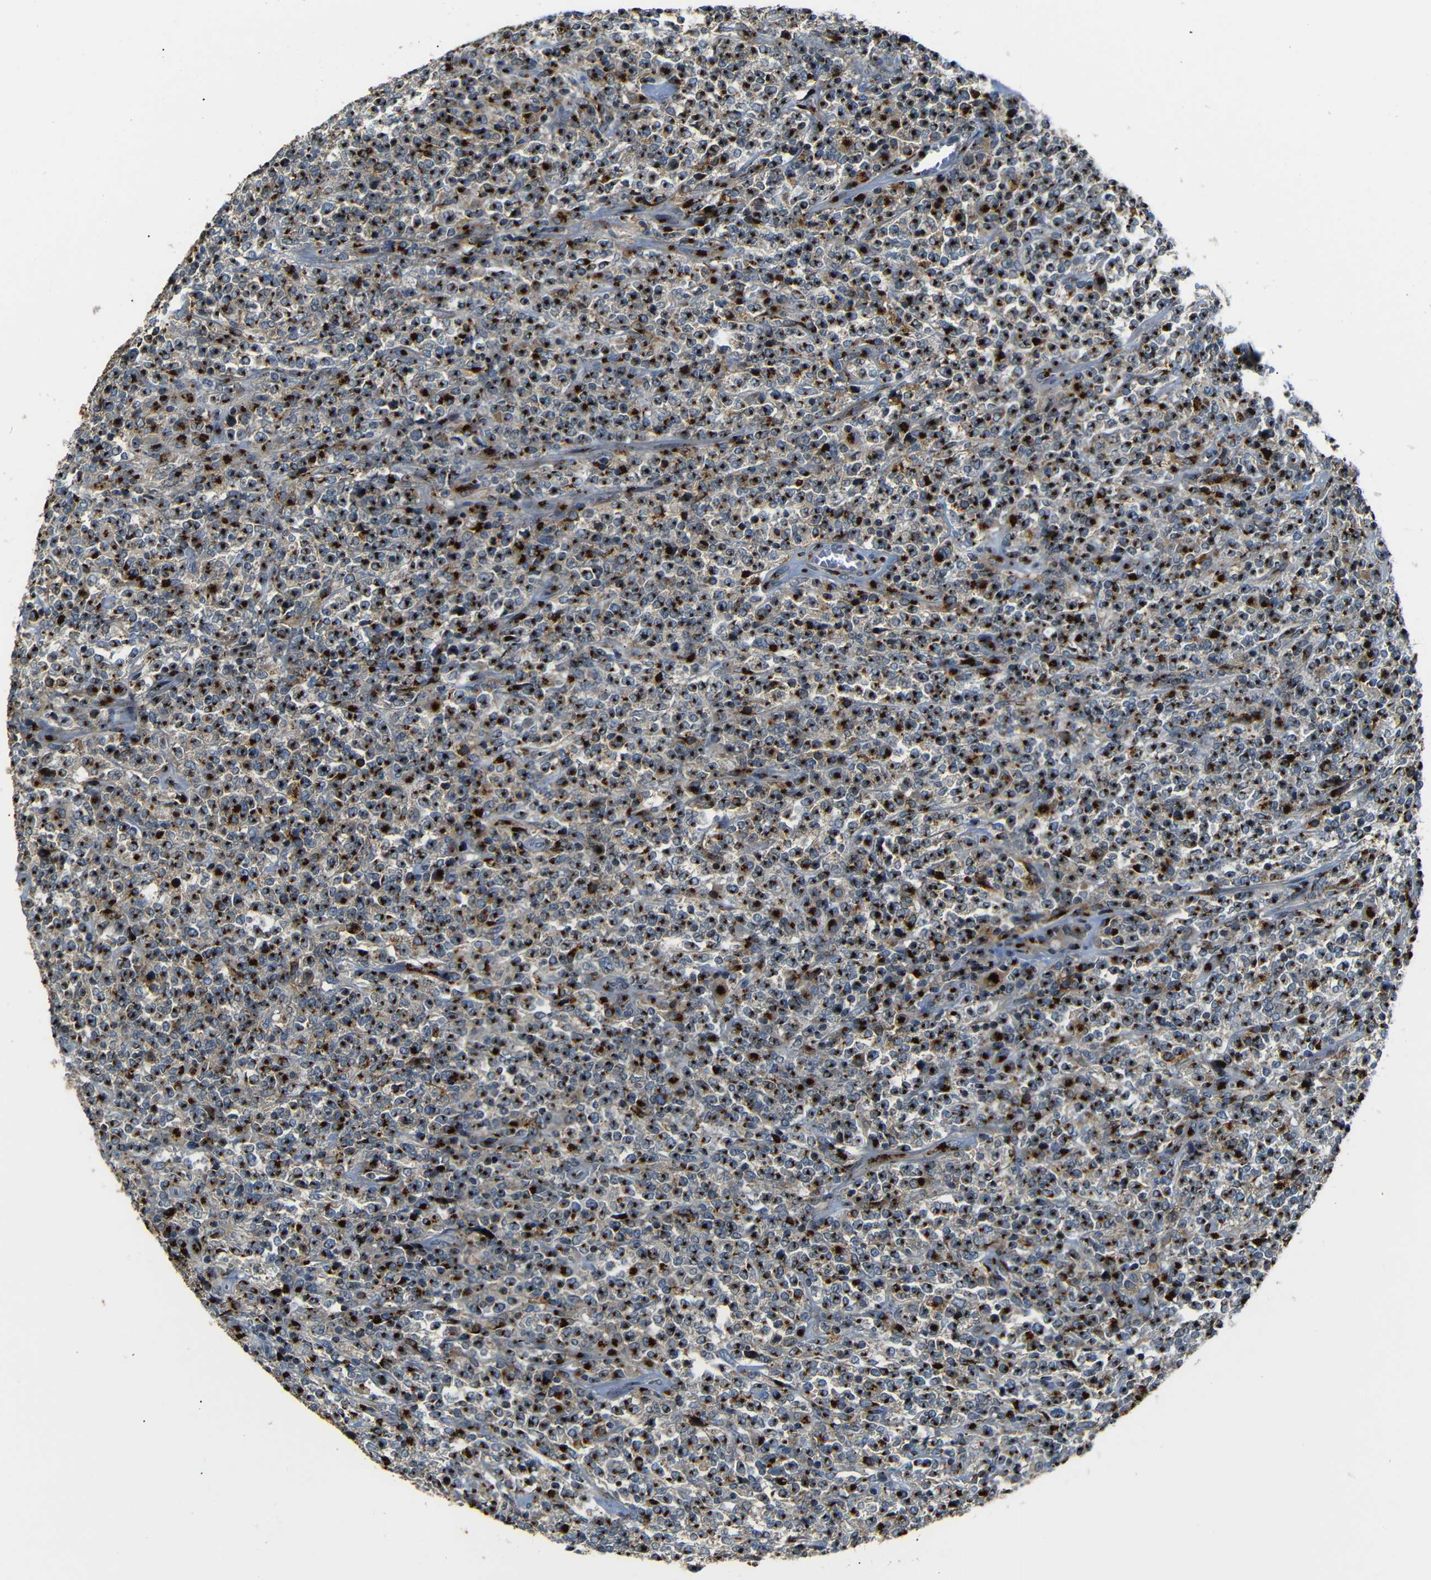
{"staining": {"intensity": "strong", "quantity": ">75%", "location": "cytoplasmic/membranous"}, "tissue": "lymphoma", "cell_type": "Tumor cells", "image_type": "cancer", "snomed": [{"axis": "morphology", "description": "Malignant lymphoma, non-Hodgkin's type, High grade"}, {"axis": "topography", "description": "Soft tissue"}], "caption": "There is high levels of strong cytoplasmic/membranous positivity in tumor cells of high-grade malignant lymphoma, non-Hodgkin's type, as demonstrated by immunohistochemical staining (brown color).", "gene": "TGOLN2", "patient": {"sex": "male", "age": 18}}